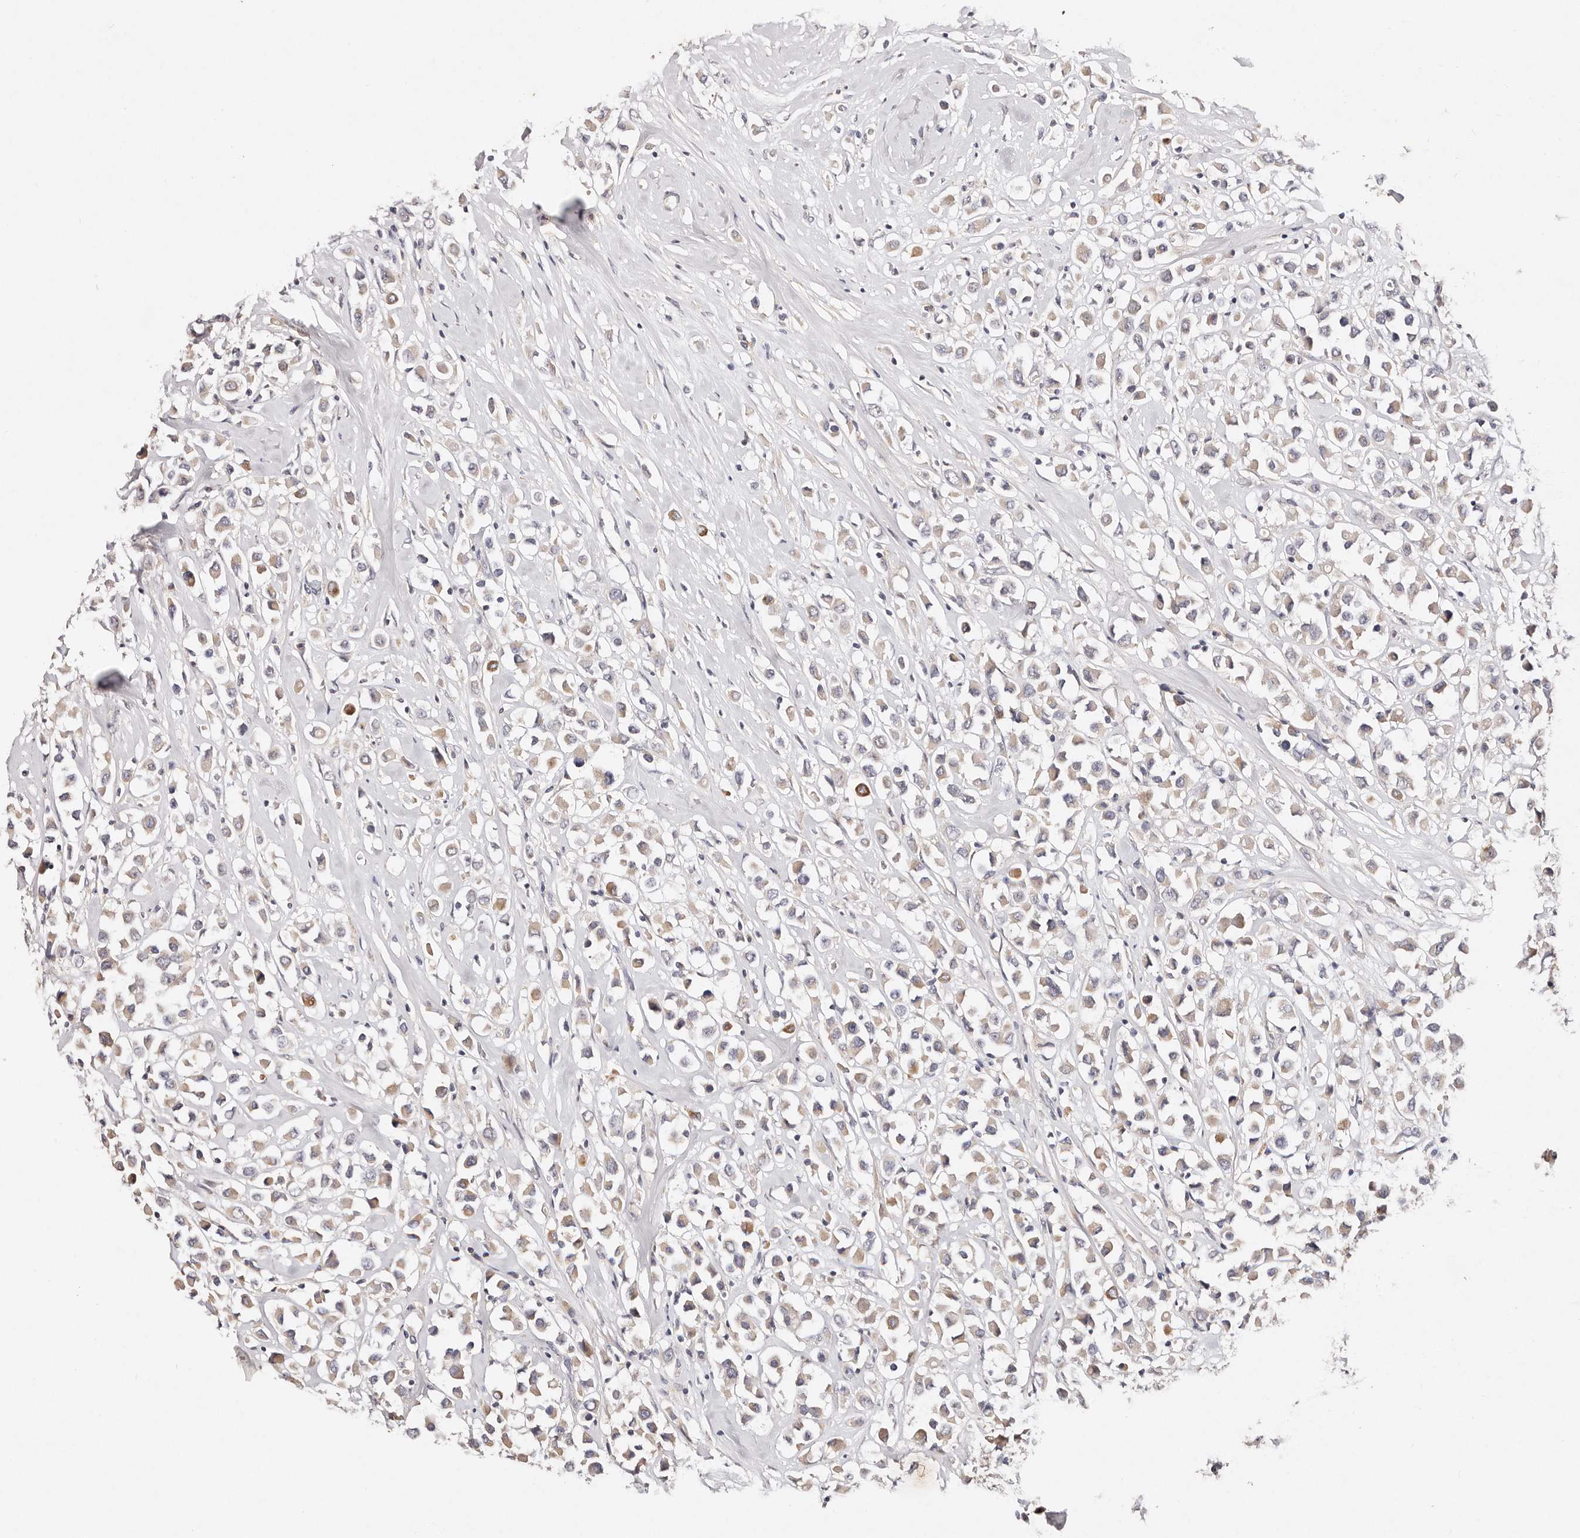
{"staining": {"intensity": "weak", "quantity": ">75%", "location": "cytoplasmic/membranous"}, "tissue": "breast cancer", "cell_type": "Tumor cells", "image_type": "cancer", "snomed": [{"axis": "morphology", "description": "Duct carcinoma"}, {"axis": "topography", "description": "Breast"}], "caption": "Infiltrating ductal carcinoma (breast) stained with a protein marker reveals weak staining in tumor cells.", "gene": "VIPAS39", "patient": {"sex": "female", "age": 61}}